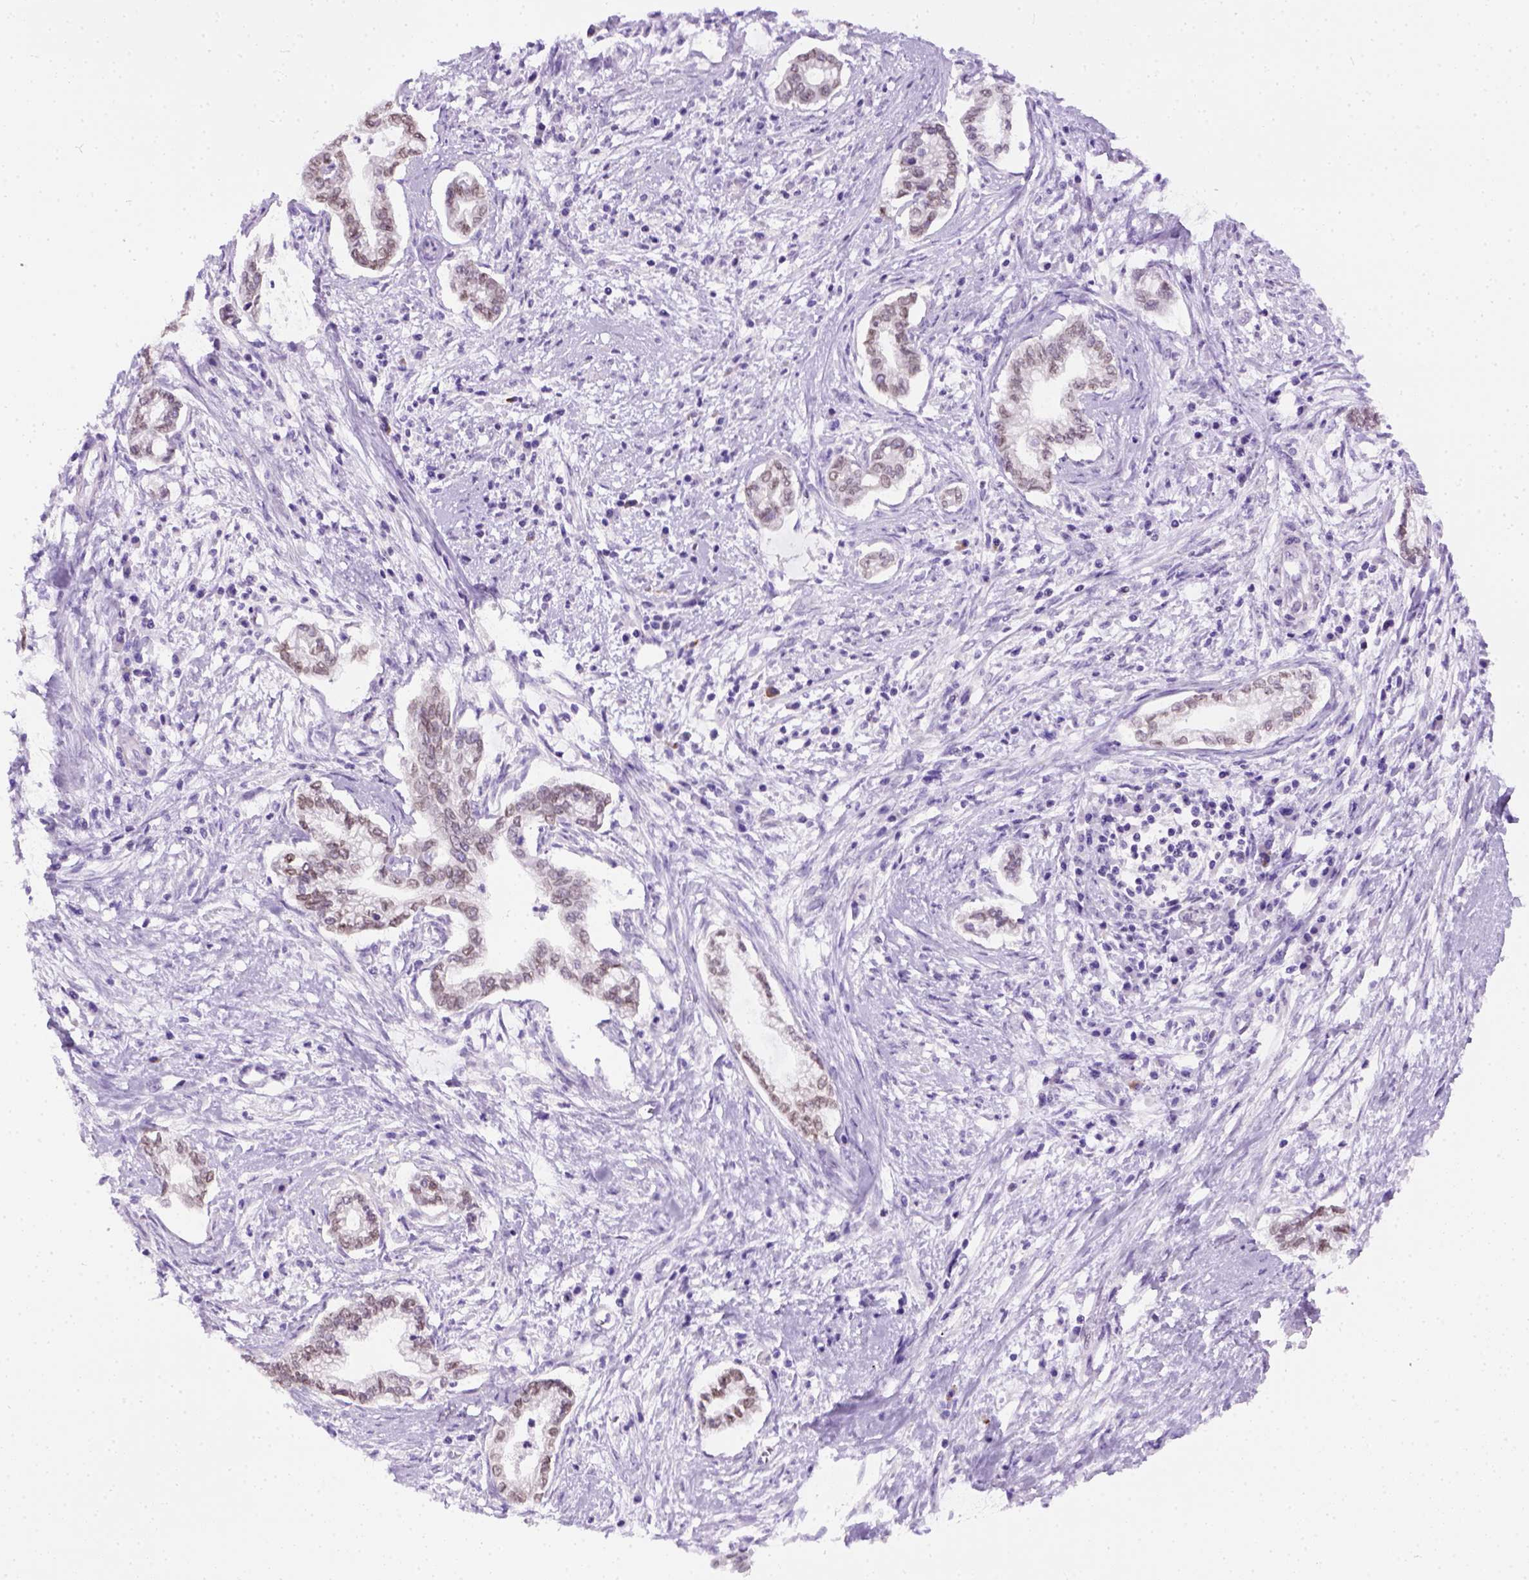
{"staining": {"intensity": "negative", "quantity": "none", "location": "none"}, "tissue": "cervical cancer", "cell_type": "Tumor cells", "image_type": "cancer", "snomed": [{"axis": "morphology", "description": "Adenocarcinoma, NOS"}, {"axis": "topography", "description": "Cervix"}], "caption": "An immunohistochemistry (IHC) histopathology image of cervical cancer (adenocarcinoma) is shown. There is no staining in tumor cells of cervical cancer (adenocarcinoma). The staining is performed using DAB (3,3'-diaminobenzidine) brown chromogen with nuclei counter-stained in using hematoxylin.", "gene": "FAM184B", "patient": {"sex": "female", "age": 62}}